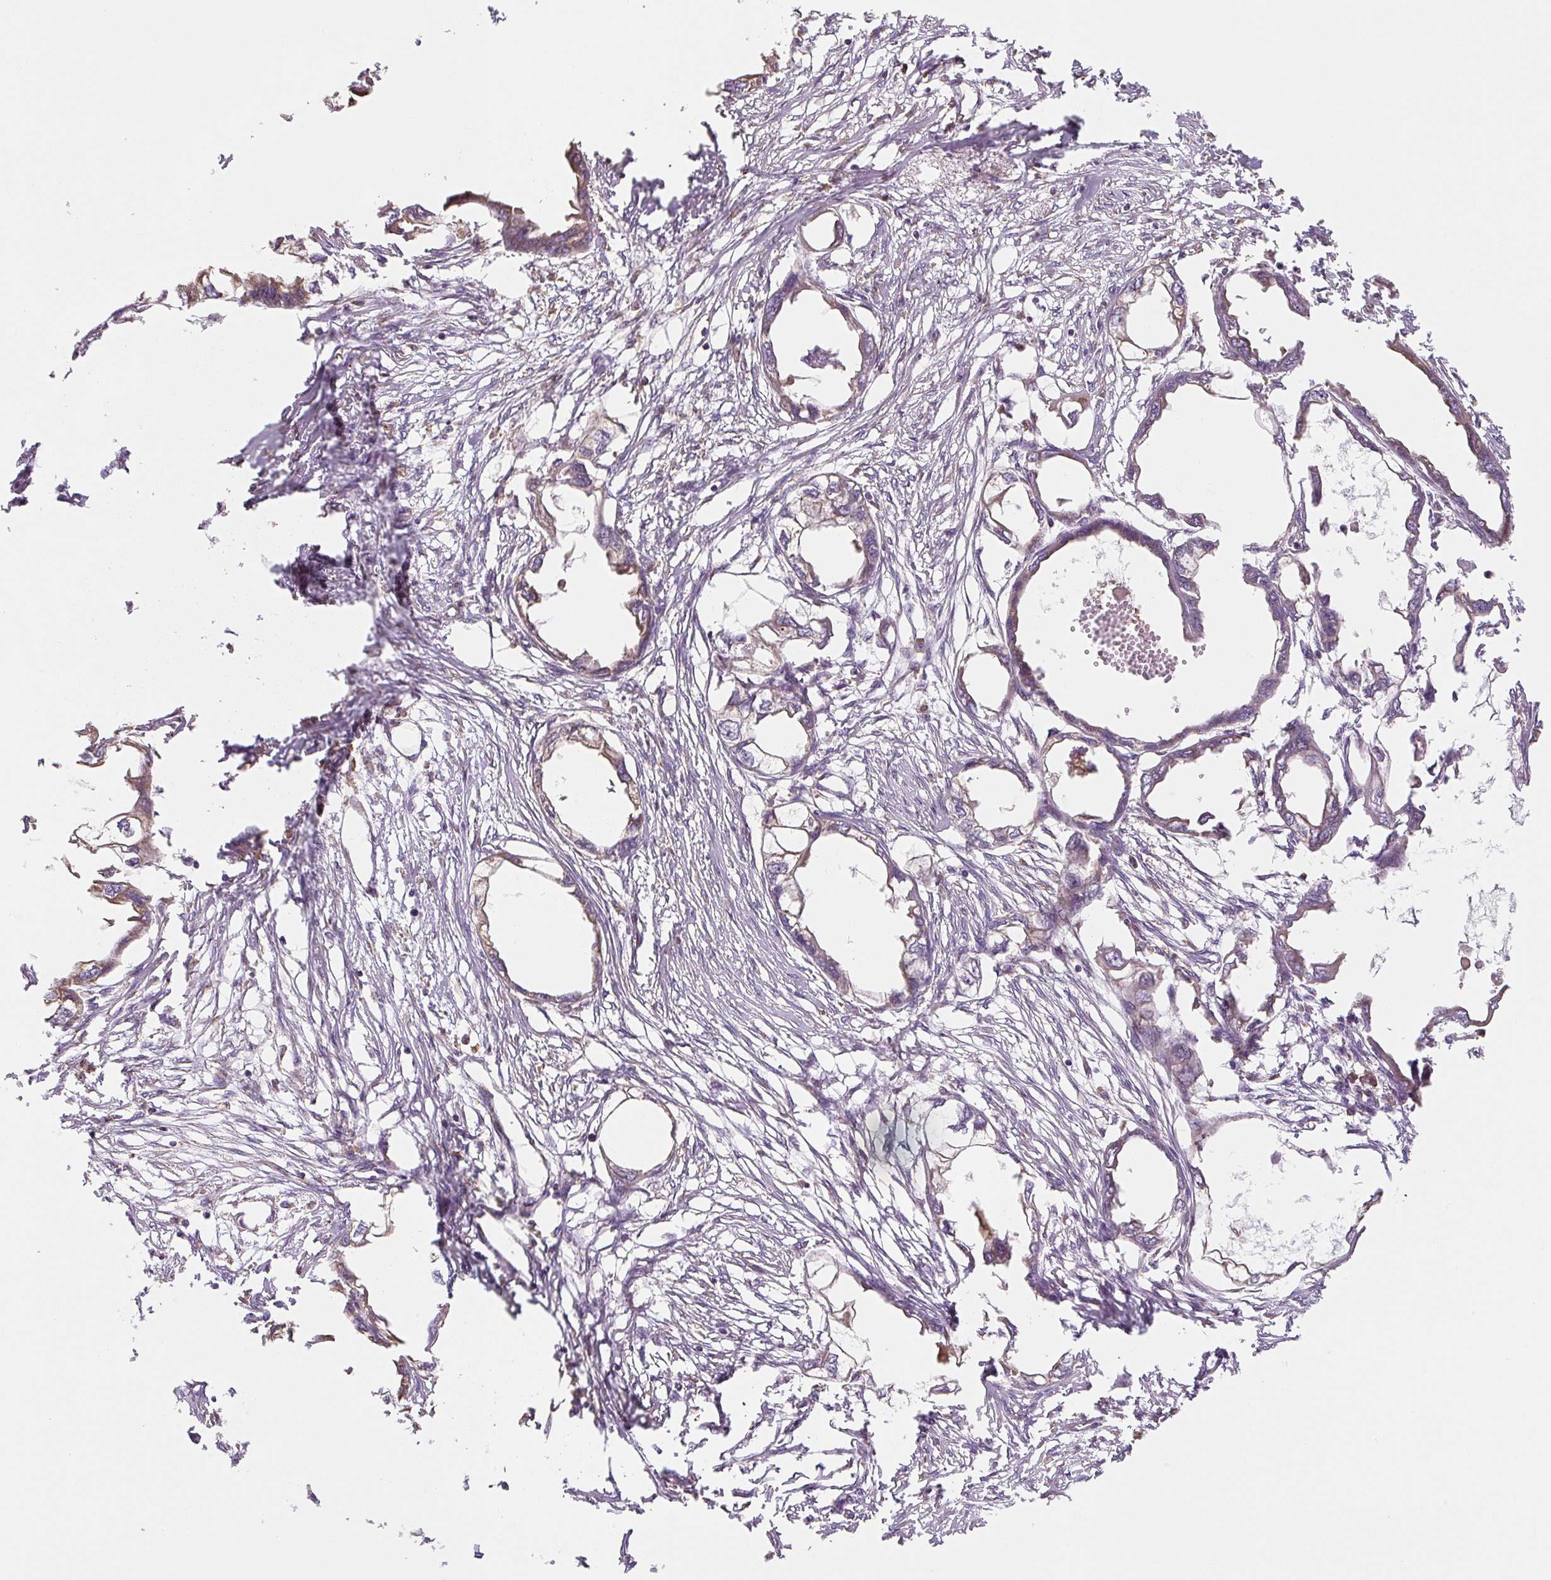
{"staining": {"intensity": "weak", "quantity": "<25%", "location": "cytoplasmic/membranous"}, "tissue": "endometrial cancer", "cell_type": "Tumor cells", "image_type": "cancer", "snomed": [{"axis": "morphology", "description": "Adenocarcinoma, NOS"}, {"axis": "morphology", "description": "Adenocarcinoma, metastatic, NOS"}, {"axis": "topography", "description": "Adipose tissue"}, {"axis": "topography", "description": "Endometrium"}], "caption": "Tumor cells are negative for protein expression in human endometrial adenocarcinoma.", "gene": "RASA1", "patient": {"sex": "female", "age": 67}}